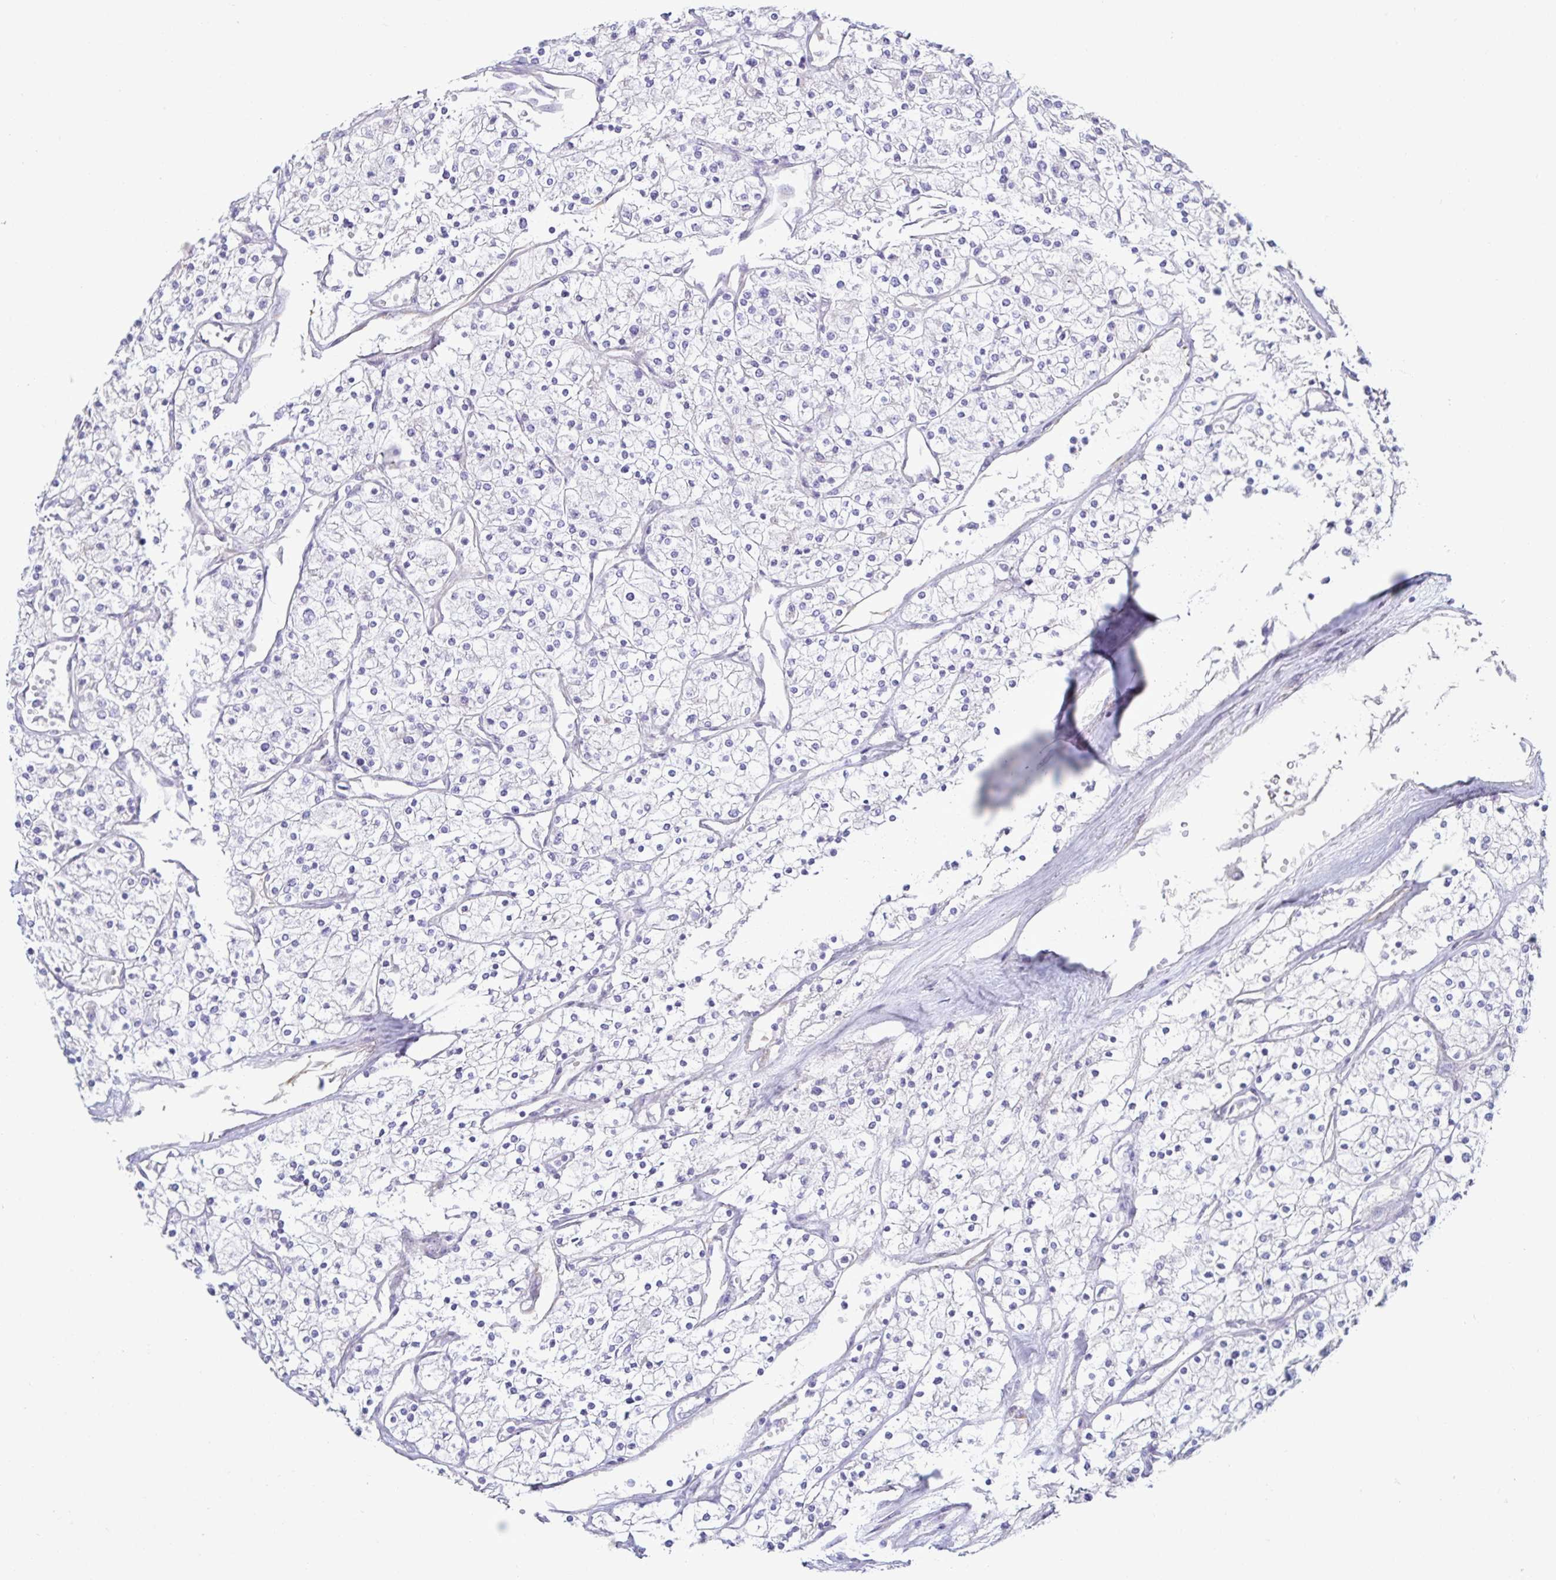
{"staining": {"intensity": "negative", "quantity": "none", "location": "none"}, "tissue": "renal cancer", "cell_type": "Tumor cells", "image_type": "cancer", "snomed": [{"axis": "morphology", "description": "Adenocarcinoma, NOS"}, {"axis": "topography", "description": "Kidney"}], "caption": "IHC of human renal cancer reveals no staining in tumor cells. Brightfield microscopy of immunohistochemistry (IHC) stained with DAB (3,3'-diaminobenzidine) (brown) and hematoxylin (blue), captured at high magnification.", "gene": "SPAG4", "patient": {"sex": "male", "age": 80}}